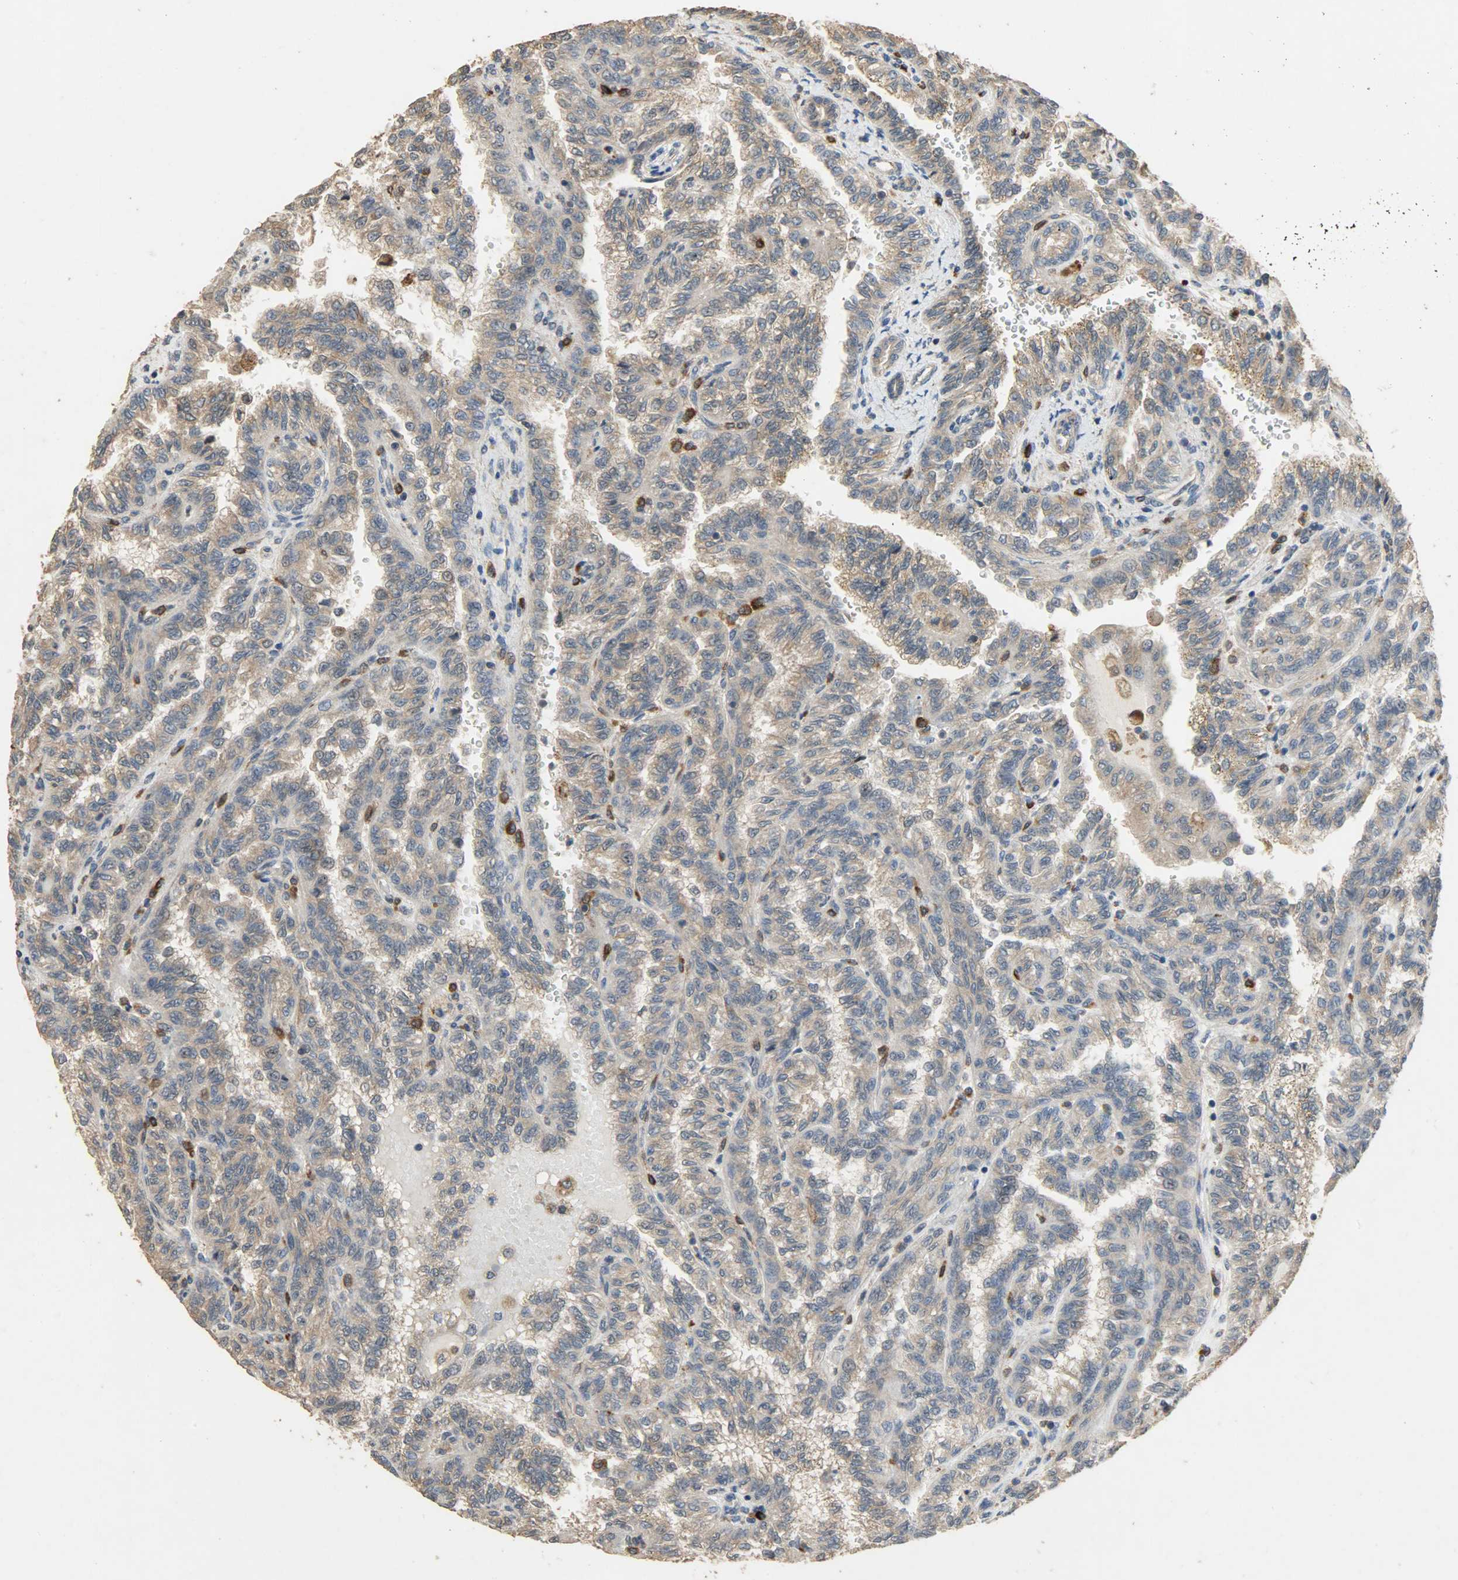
{"staining": {"intensity": "moderate", "quantity": ">75%", "location": "cytoplasmic/membranous"}, "tissue": "renal cancer", "cell_type": "Tumor cells", "image_type": "cancer", "snomed": [{"axis": "morphology", "description": "Inflammation, NOS"}, {"axis": "morphology", "description": "Adenocarcinoma, NOS"}, {"axis": "topography", "description": "Kidney"}], "caption": "IHC of renal cancer demonstrates medium levels of moderate cytoplasmic/membranous staining in about >75% of tumor cells.", "gene": "CDKN2C", "patient": {"sex": "male", "age": 68}}